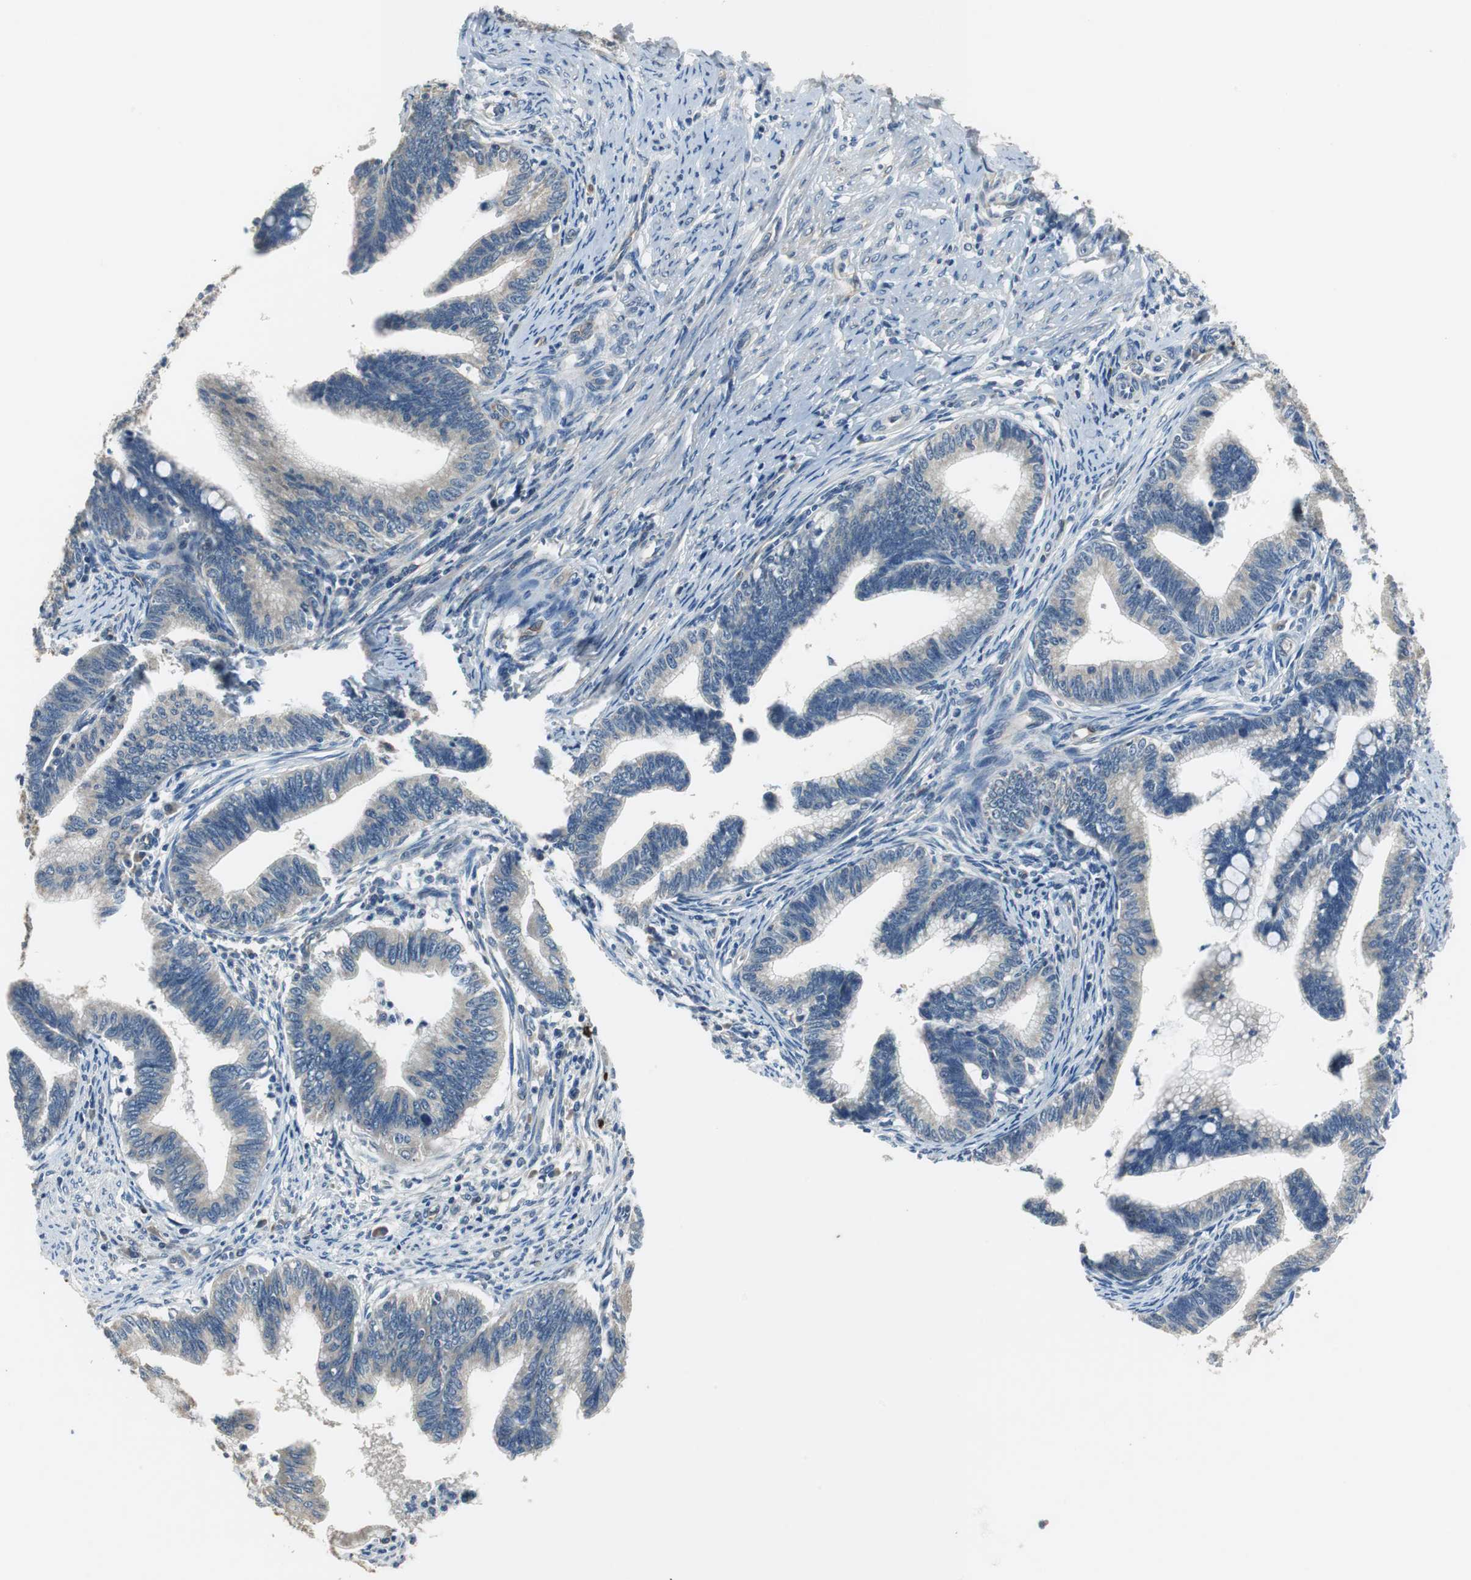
{"staining": {"intensity": "negative", "quantity": "none", "location": "none"}, "tissue": "cervical cancer", "cell_type": "Tumor cells", "image_type": "cancer", "snomed": [{"axis": "morphology", "description": "Adenocarcinoma, NOS"}, {"axis": "topography", "description": "Cervix"}], "caption": "High magnification brightfield microscopy of cervical cancer stained with DAB (3,3'-diaminobenzidine) (brown) and counterstained with hematoxylin (blue): tumor cells show no significant positivity. (DAB (3,3'-diaminobenzidine) immunohistochemistry, high magnification).", "gene": "MTIF2", "patient": {"sex": "female", "age": 36}}